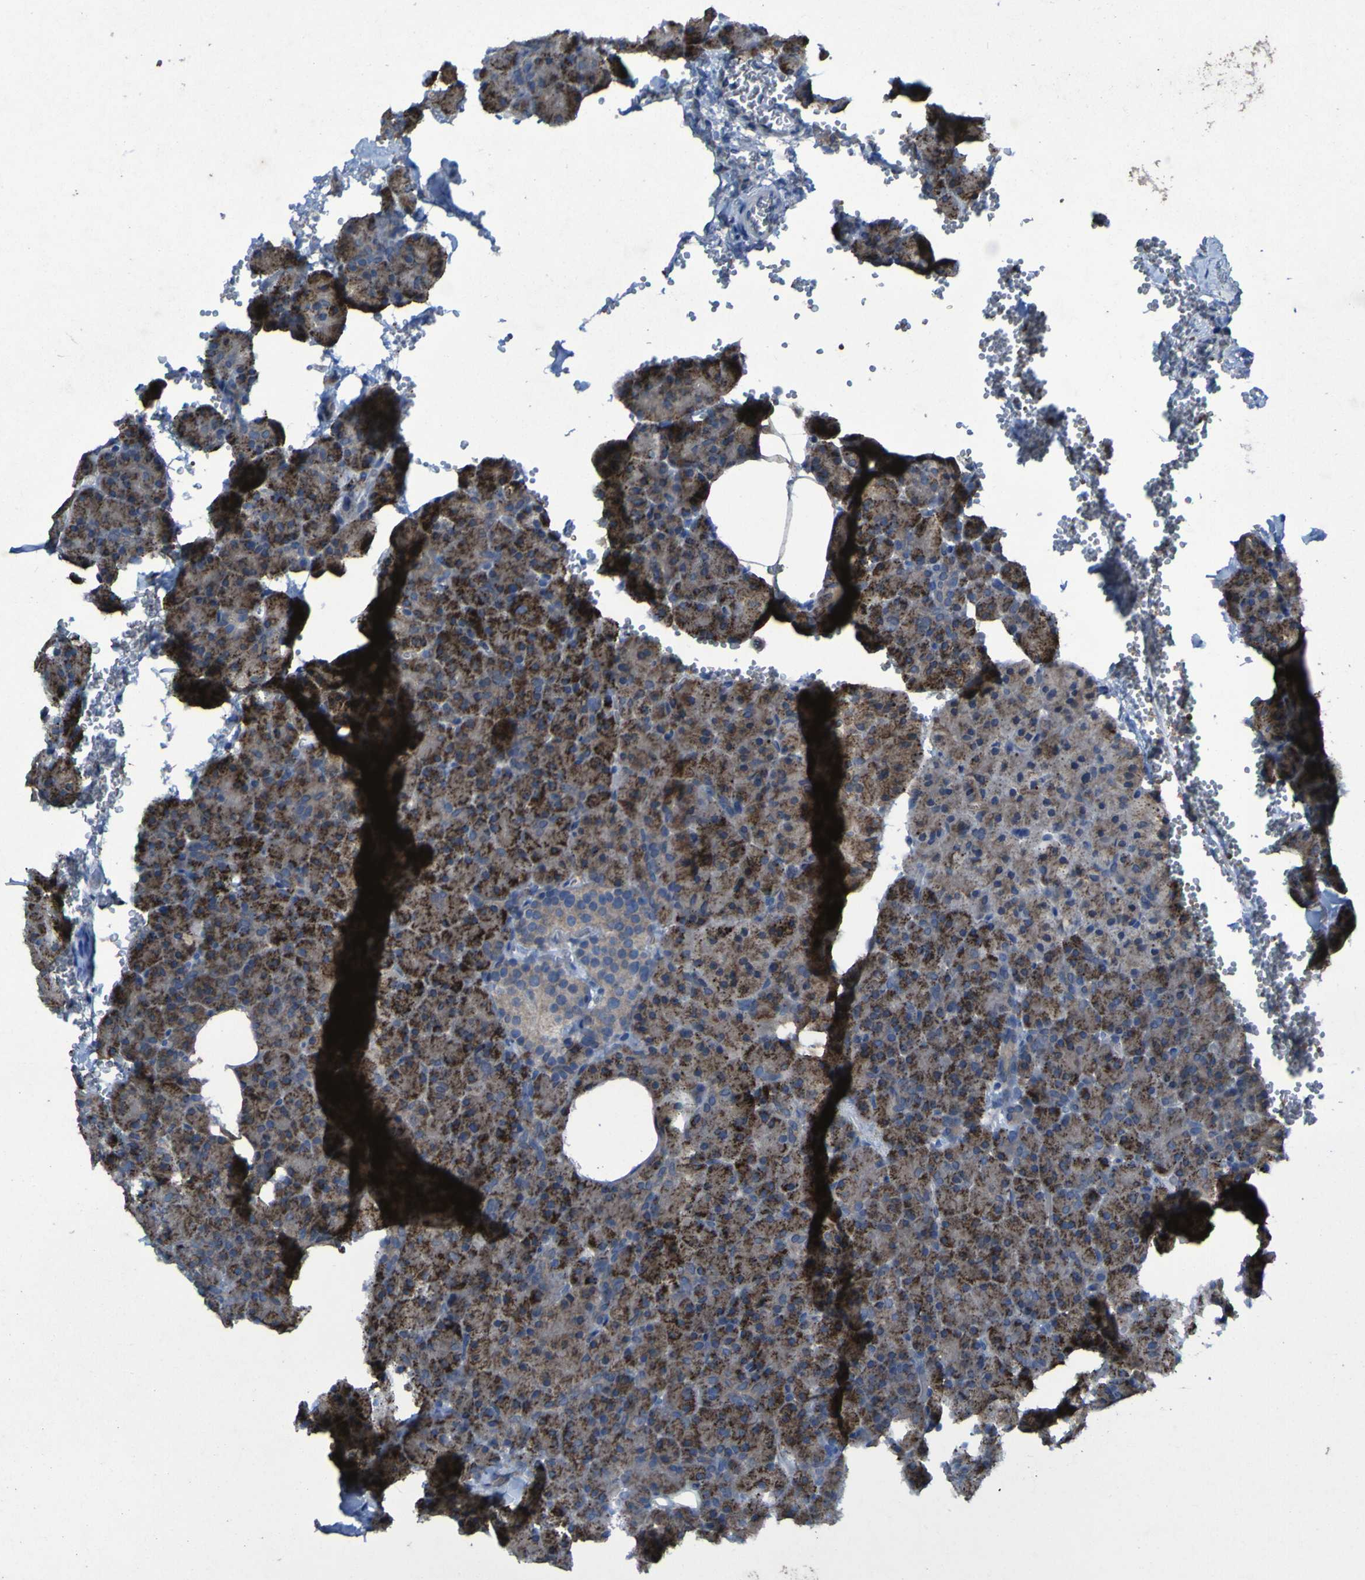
{"staining": {"intensity": "moderate", "quantity": "25%-75%", "location": "cytoplasmic/membranous"}, "tissue": "pancreas", "cell_type": "Exocrine glandular cells", "image_type": "normal", "snomed": [{"axis": "morphology", "description": "Normal tissue, NOS"}, {"axis": "topography", "description": "Pancreas"}], "caption": "Protein expression analysis of unremarkable human pancreas reveals moderate cytoplasmic/membranous positivity in about 25%-75% of exocrine glandular cells. The staining was performed using DAB, with brown indicating positive protein expression. Nuclei are stained blue with hematoxylin.", "gene": "SGK2", "patient": {"sex": "female", "age": 35}}